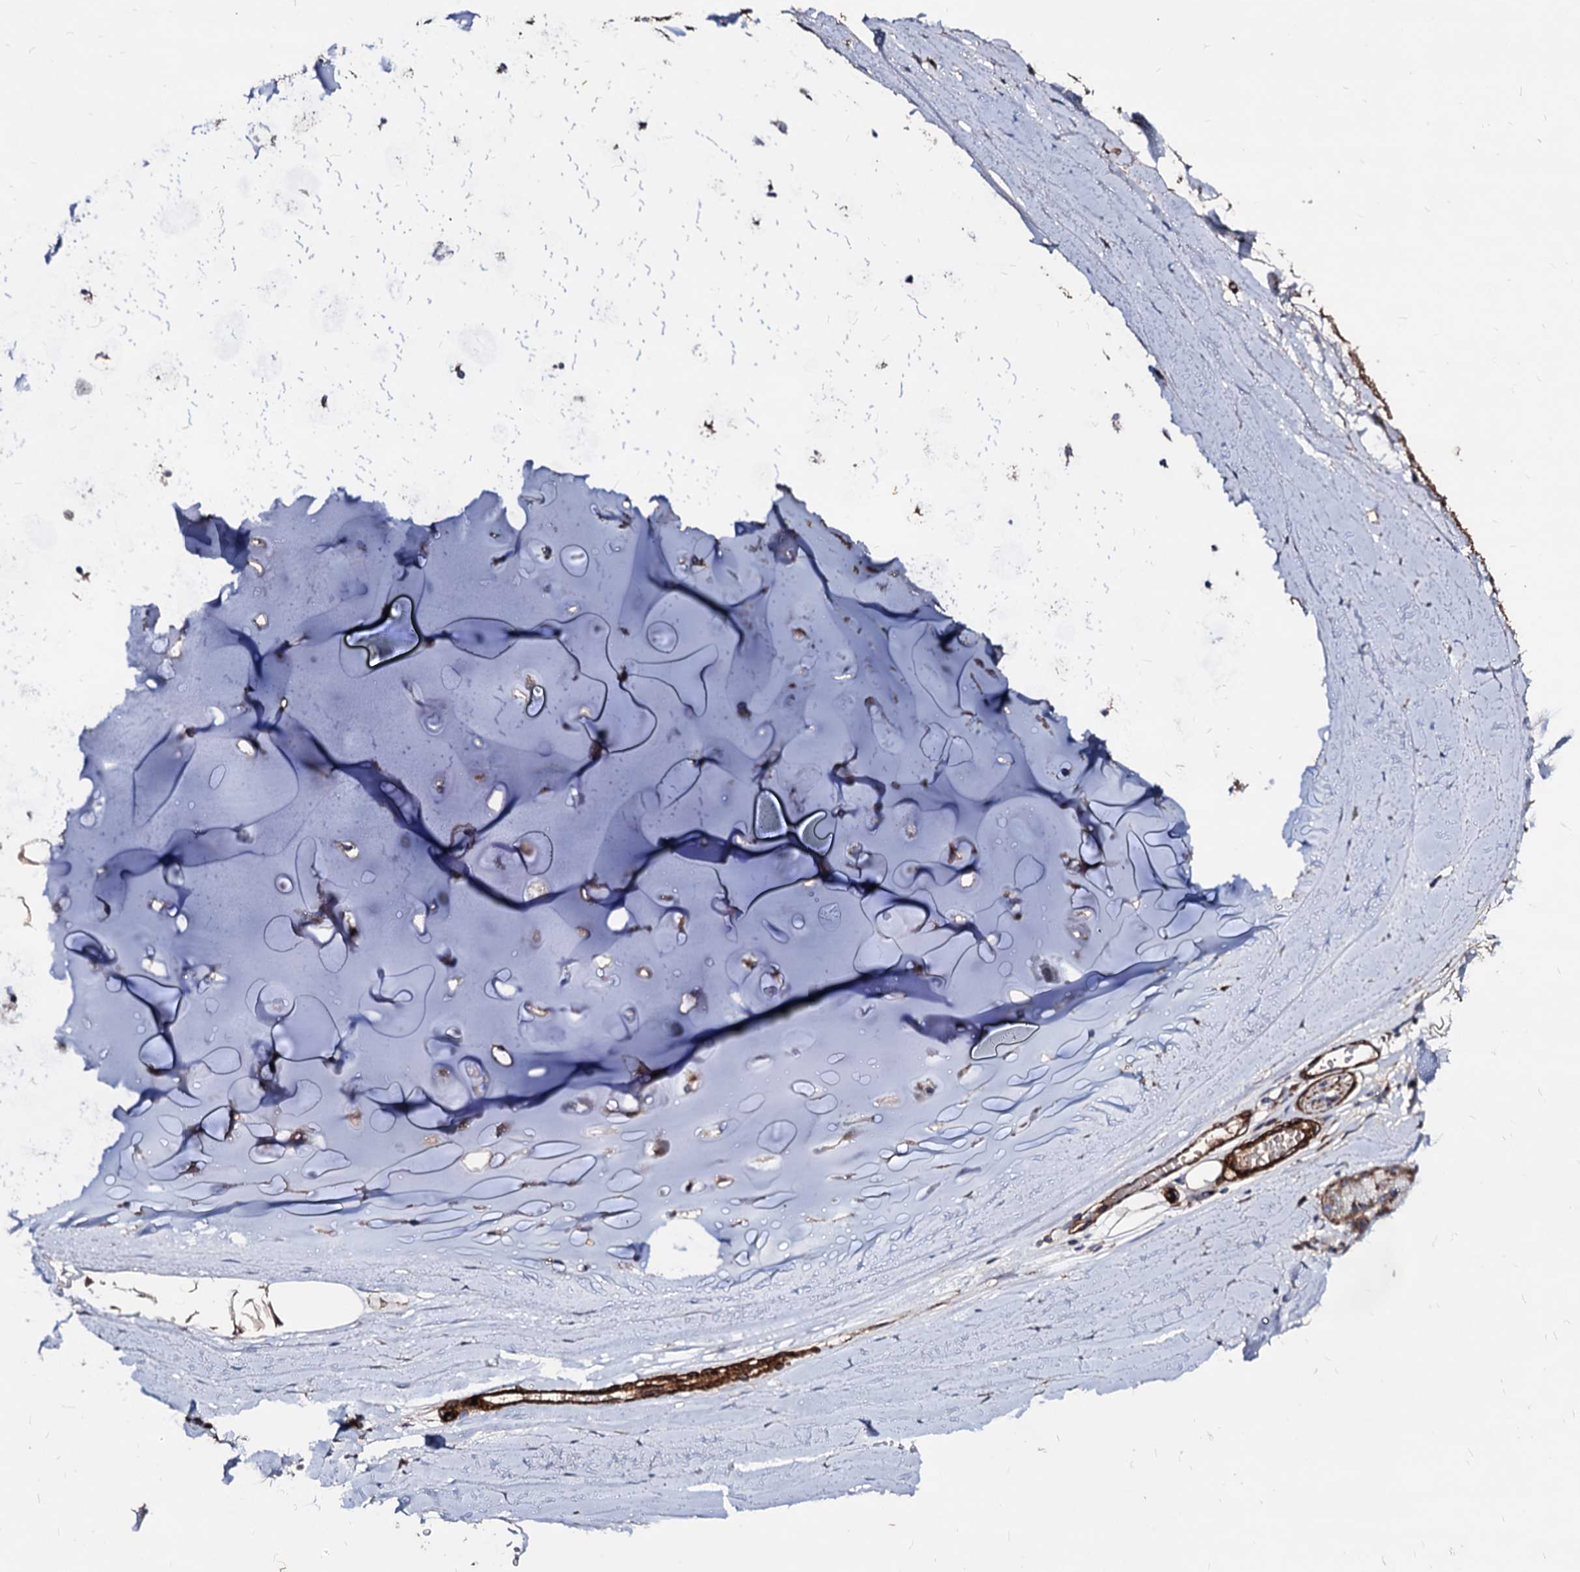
{"staining": {"intensity": "moderate", "quantity": "25%-75%", "location": "cytoplasmic/membranous"}, "tissue": "adipose tissue", "cell_type": "Adipocytes", "image_type": "normal", "snomed": [{"axis": "morphology", "description": "Normal tissue, NOS"}, {"axis": "topography", "description": "Lymph node"}, {"axis": "topography", "description": "Bronchus"}], "caption": "IHC (DAB) staining of benign human adipose tissue shows moderate cytoplasmic/membranous protein staining in approximately 25%-75% of adipocytes.", "gene": "WDR11", "patient": {"sex": "male", "age": 63}}